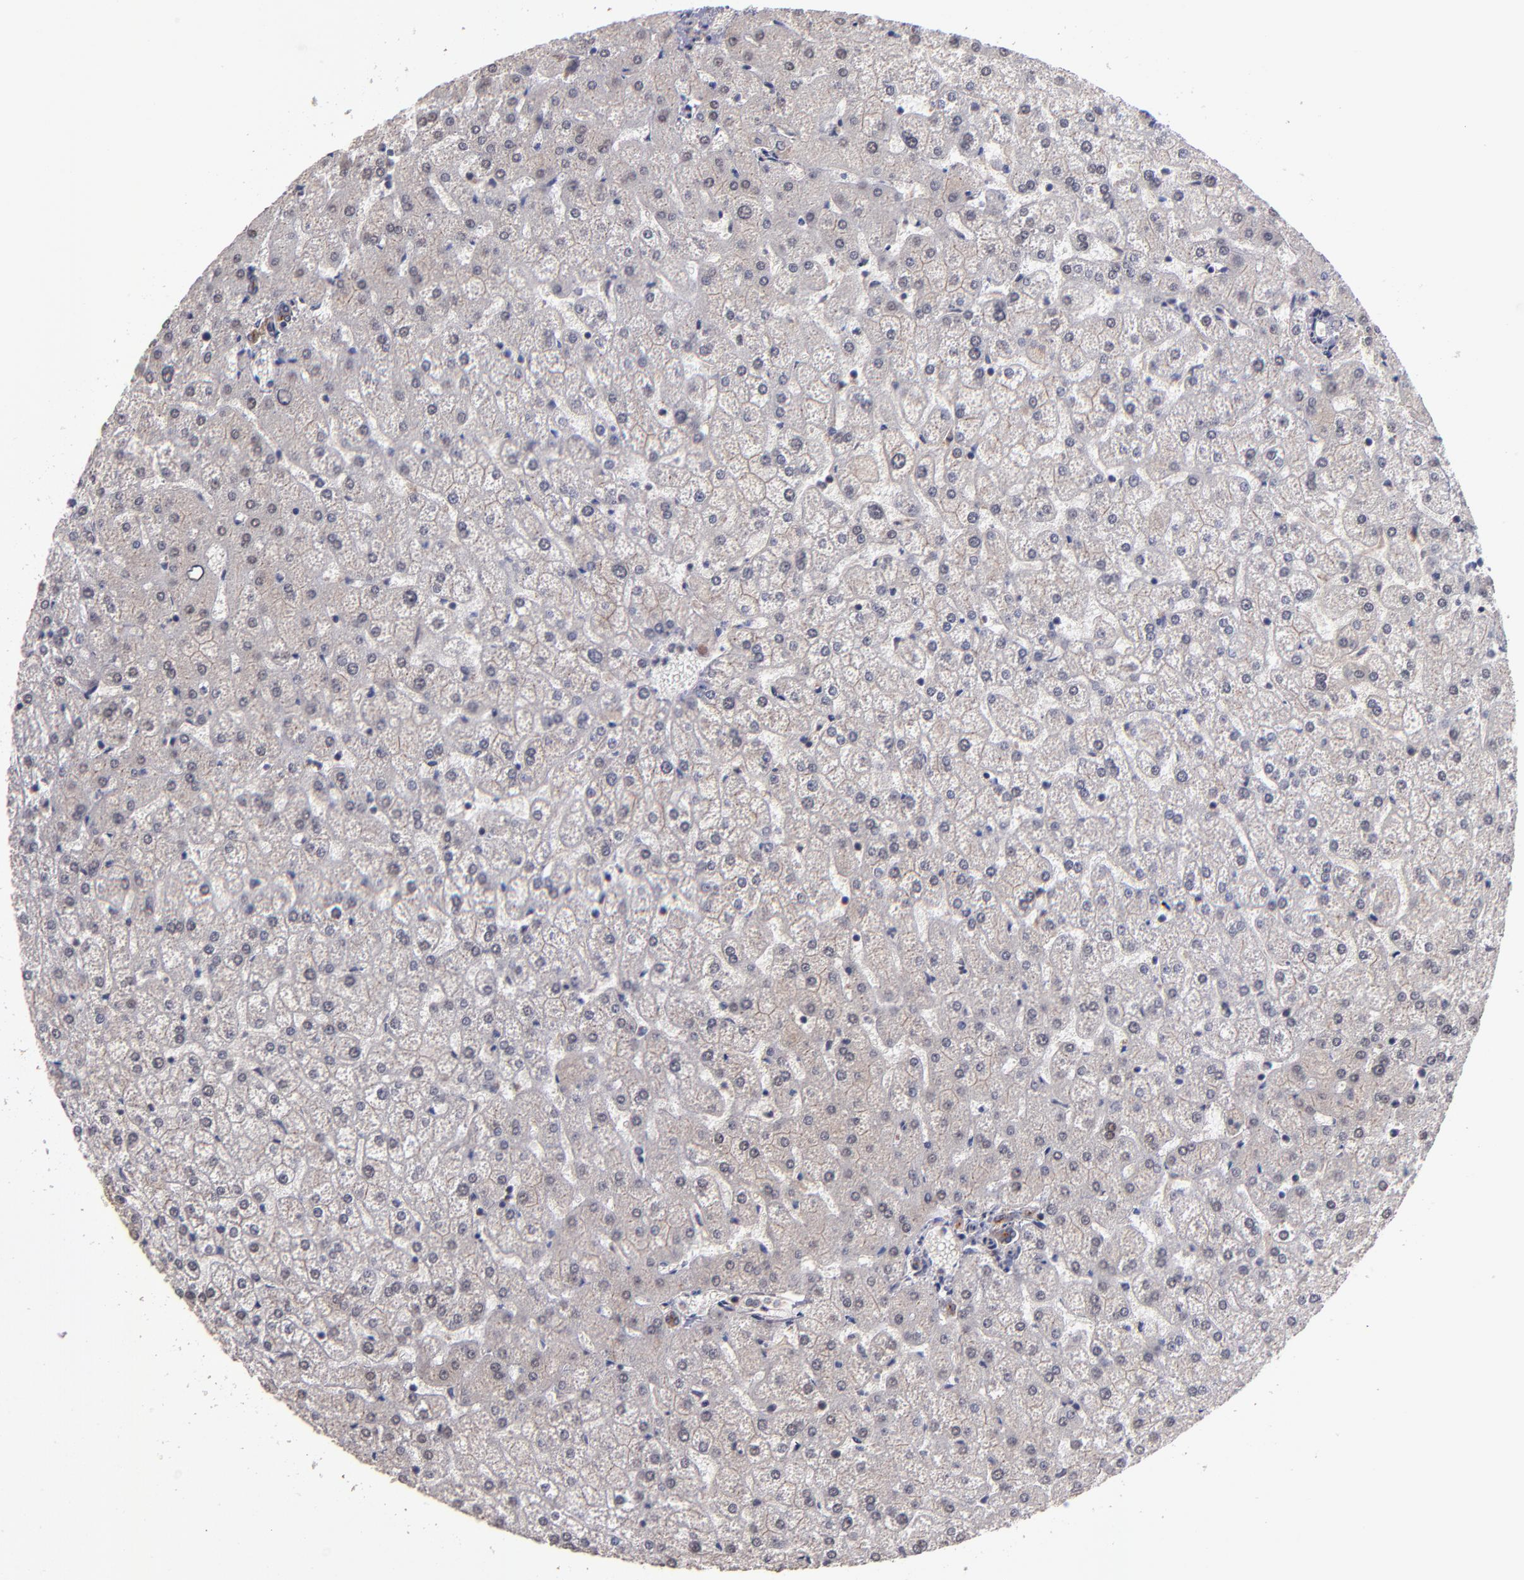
{"staining": {"intensity": "moderate", "quantity": ">75%", "location": "cytoplasmic/membranous"}, "tissue": "liver", "cell_type": "Cholangiocytes", "image_type": "normal", "snomed": [{"axis": "morphology", "description": "Normal tissue, NOS"}, {"axis": "topography", "description": "Liver"}], "caption": "The photomicrograph displays staining of benign liver, revealing moderate cytoplasmic/membranous protein positivity (brown color) within cholangiocytes. (DAB IHC with brightfield microscopy, high magnification).", "gene": "NF2", "patient": {"sex": "female", "age": 32}}